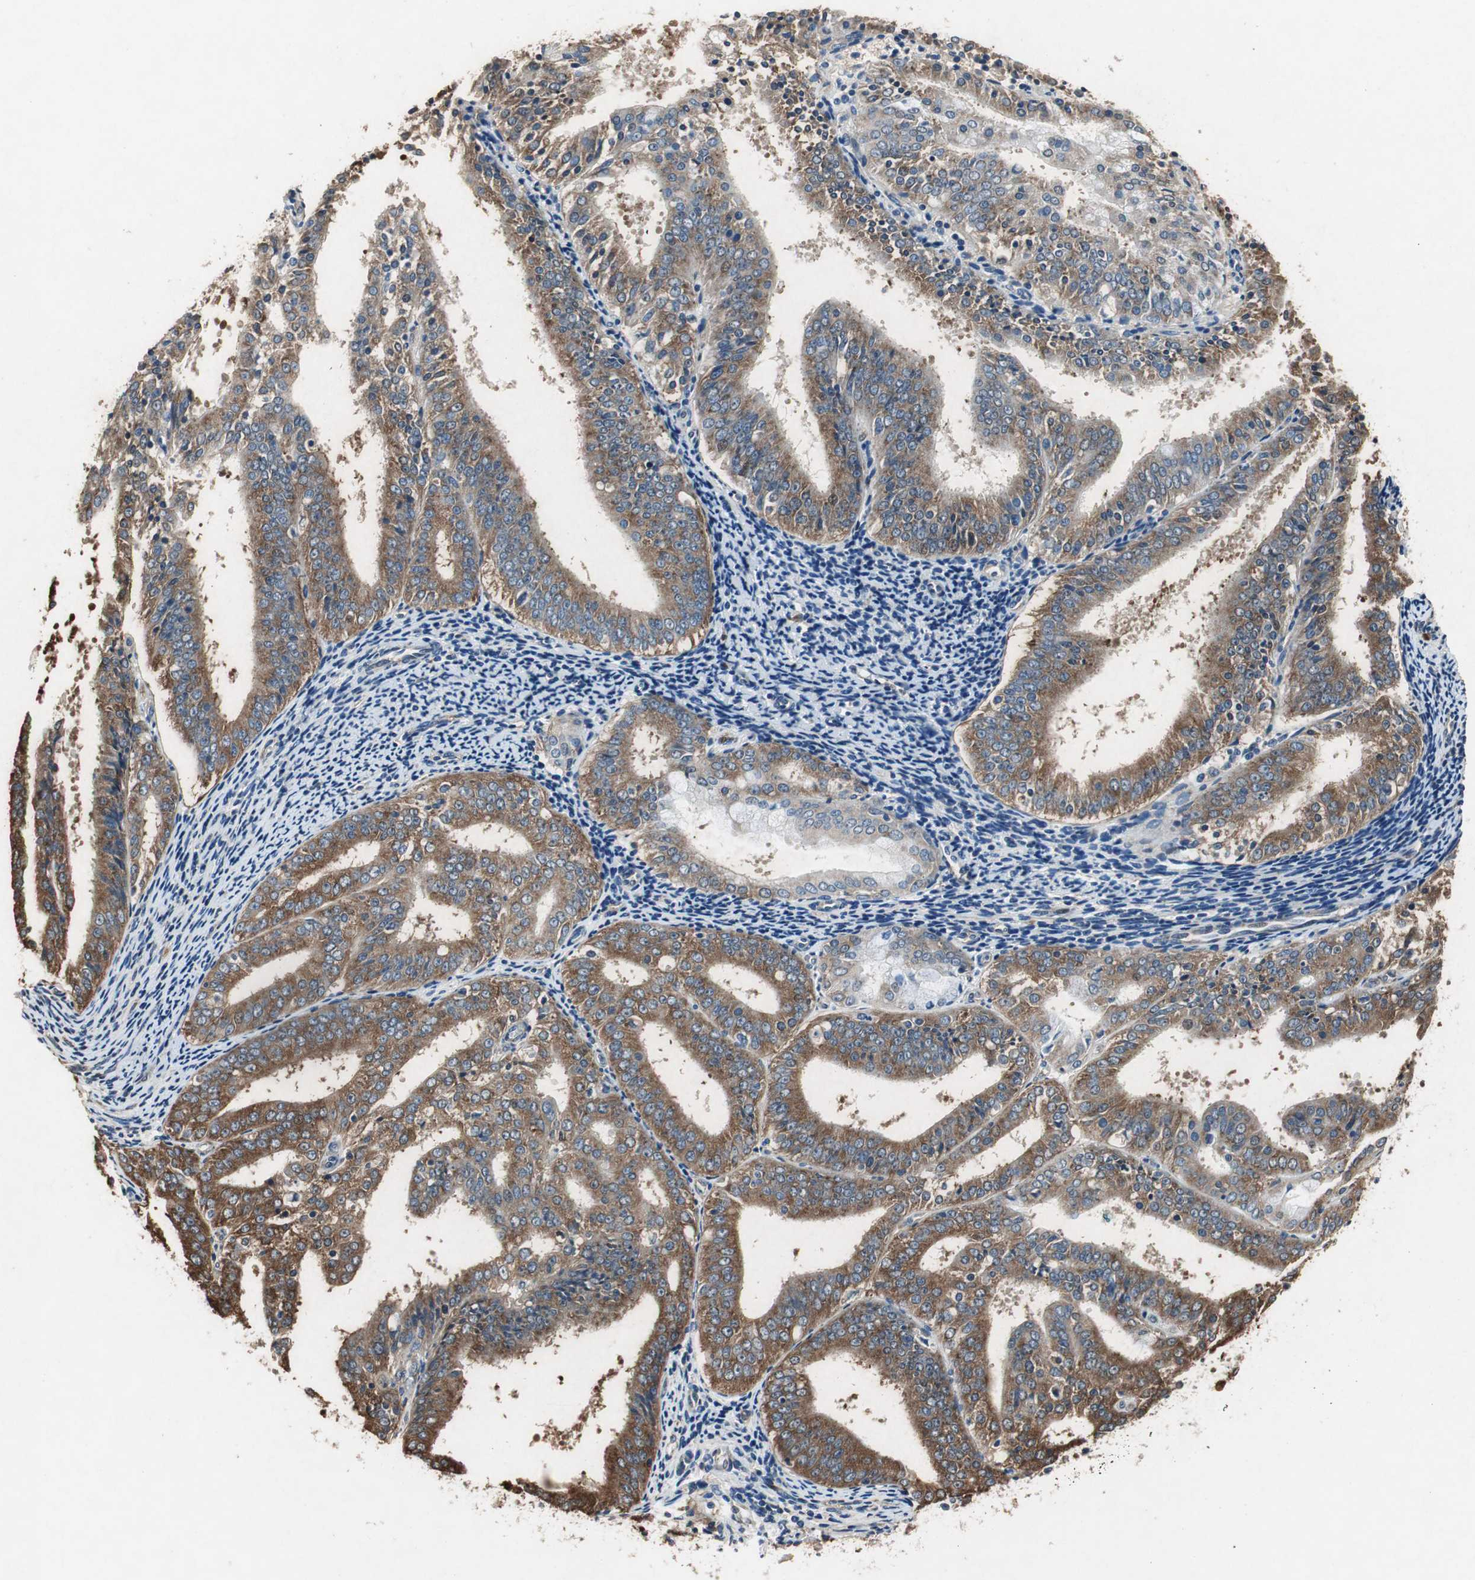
{"staining": {"intensity": "strong", "quantity": ">75%", "location": "cytoplasmic/membranous"}, "tissue": "endometrial cancer", "cell_type": "Tumor cells", "image_type": "cancer", "snomed": [{"axis": "morphology", "description": "Adenocarcinoma, NOS"}, {"axis": "topography", "description": "Endometrium"}], "caption": "Endometrial cancer tissue demonstrates strong cytoplasmic/membranous expression in approximately >75% of tumor cells, visualized by immunohistochemistry.", "gene": "RPL35", "patient": {"sex": "female", "age": 63}}